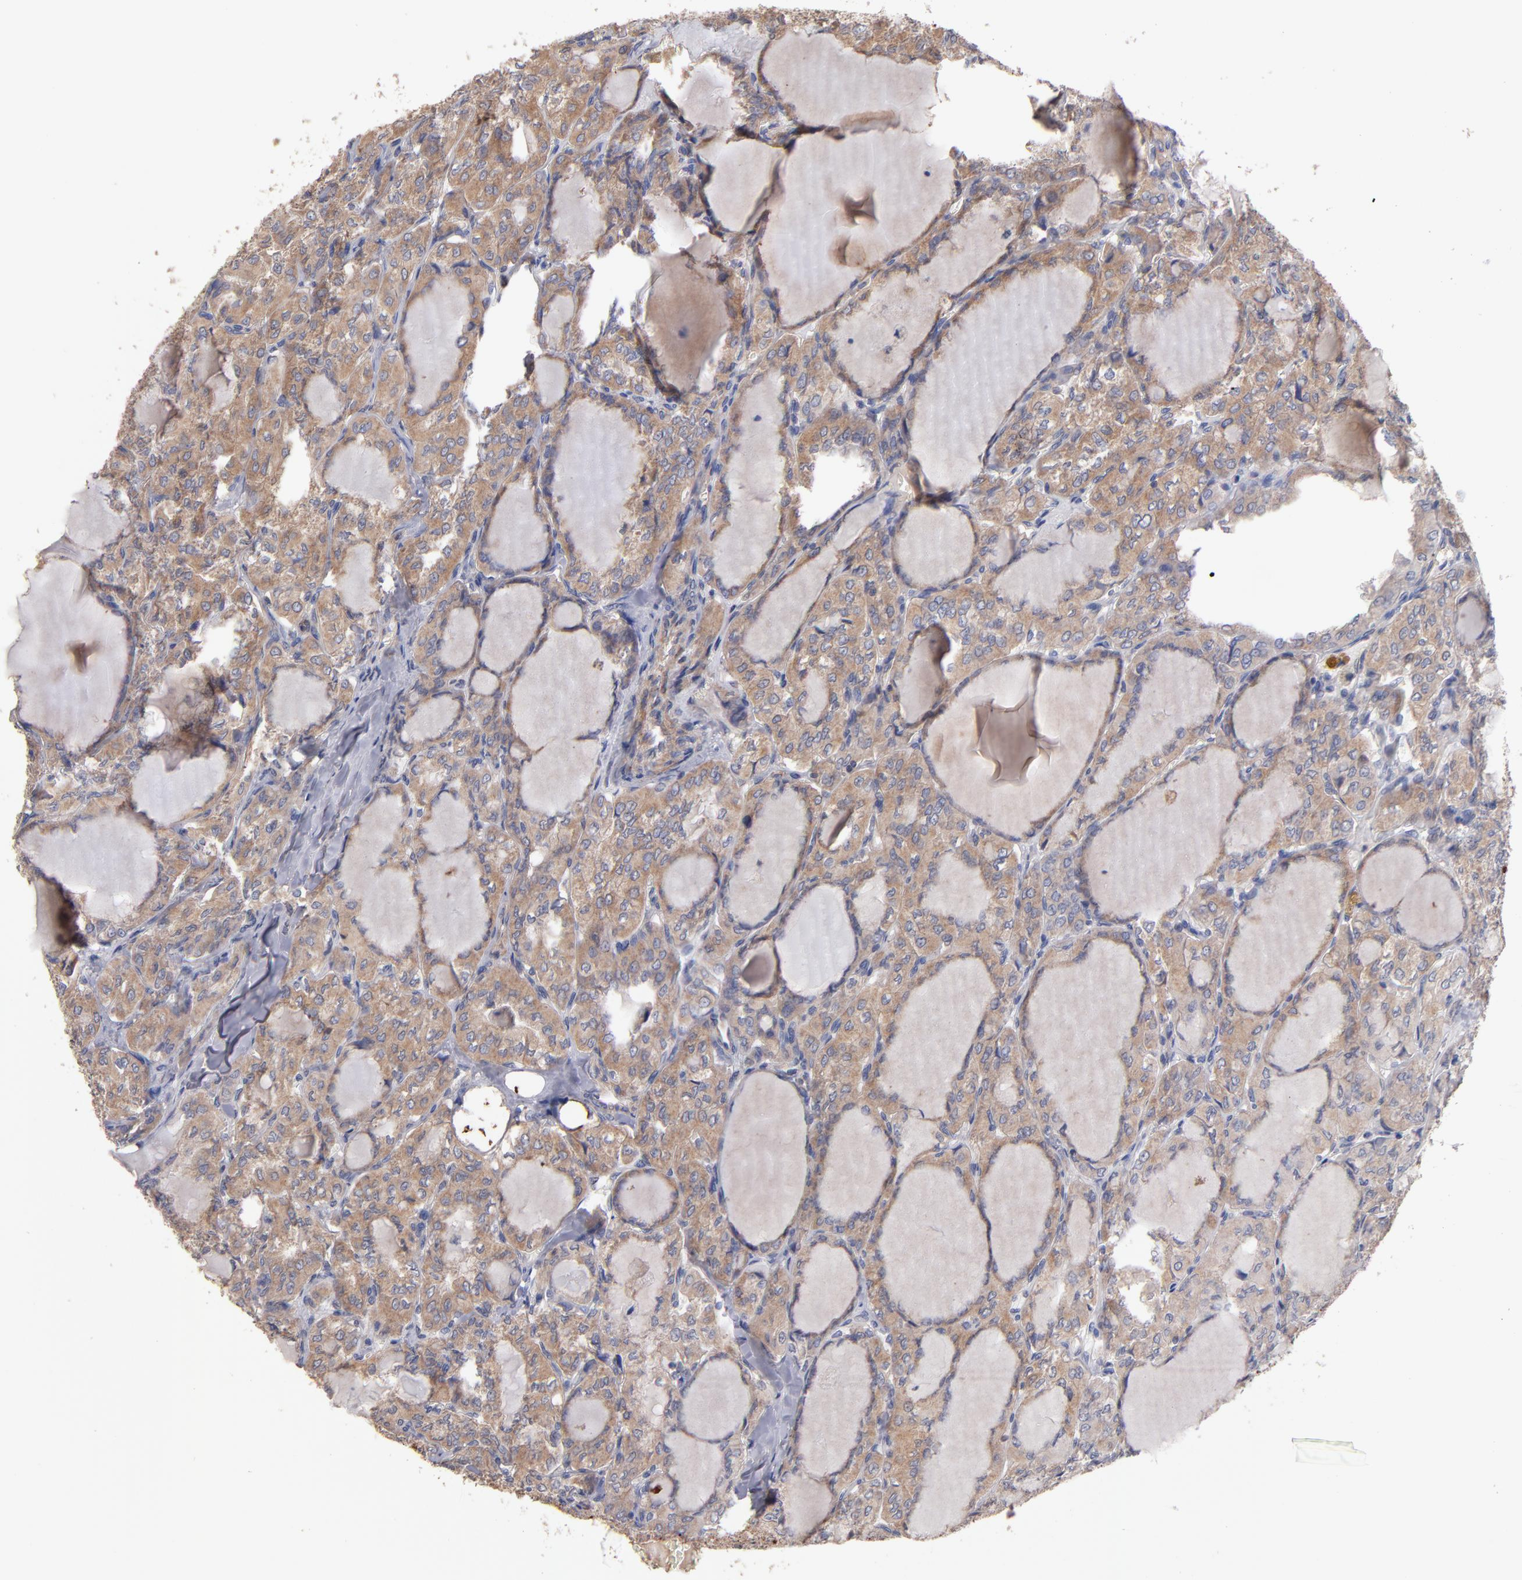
{"staining": {"intensity": "moderate", "quantity": ">75%", "location": "cytoplasmic/membranous"}, "tissue": "thyroid cancer", "cell_type": "Tumor cells", "image_type": "cancer", "snomed": [{"axis": "morphology", "description": "Papillary adenocarcinoma, NOS"}, {"axis": "topography", "description": "Thyroid gland"}], "caption": "Immunohistochemistry (IHC) photomicrograph of neoplastic tissue: human papillary adenocarcinoma (thyroid) stained using immunohistochemistry exhibits medium levels of moderate protein expression localized specifically in the cytoplasmic/membranous of tumor cells, appearing as a cytoplasmic/membranous brown color.", "gene": "DACT1", "patient": {"sex": "male", "age": 20}}